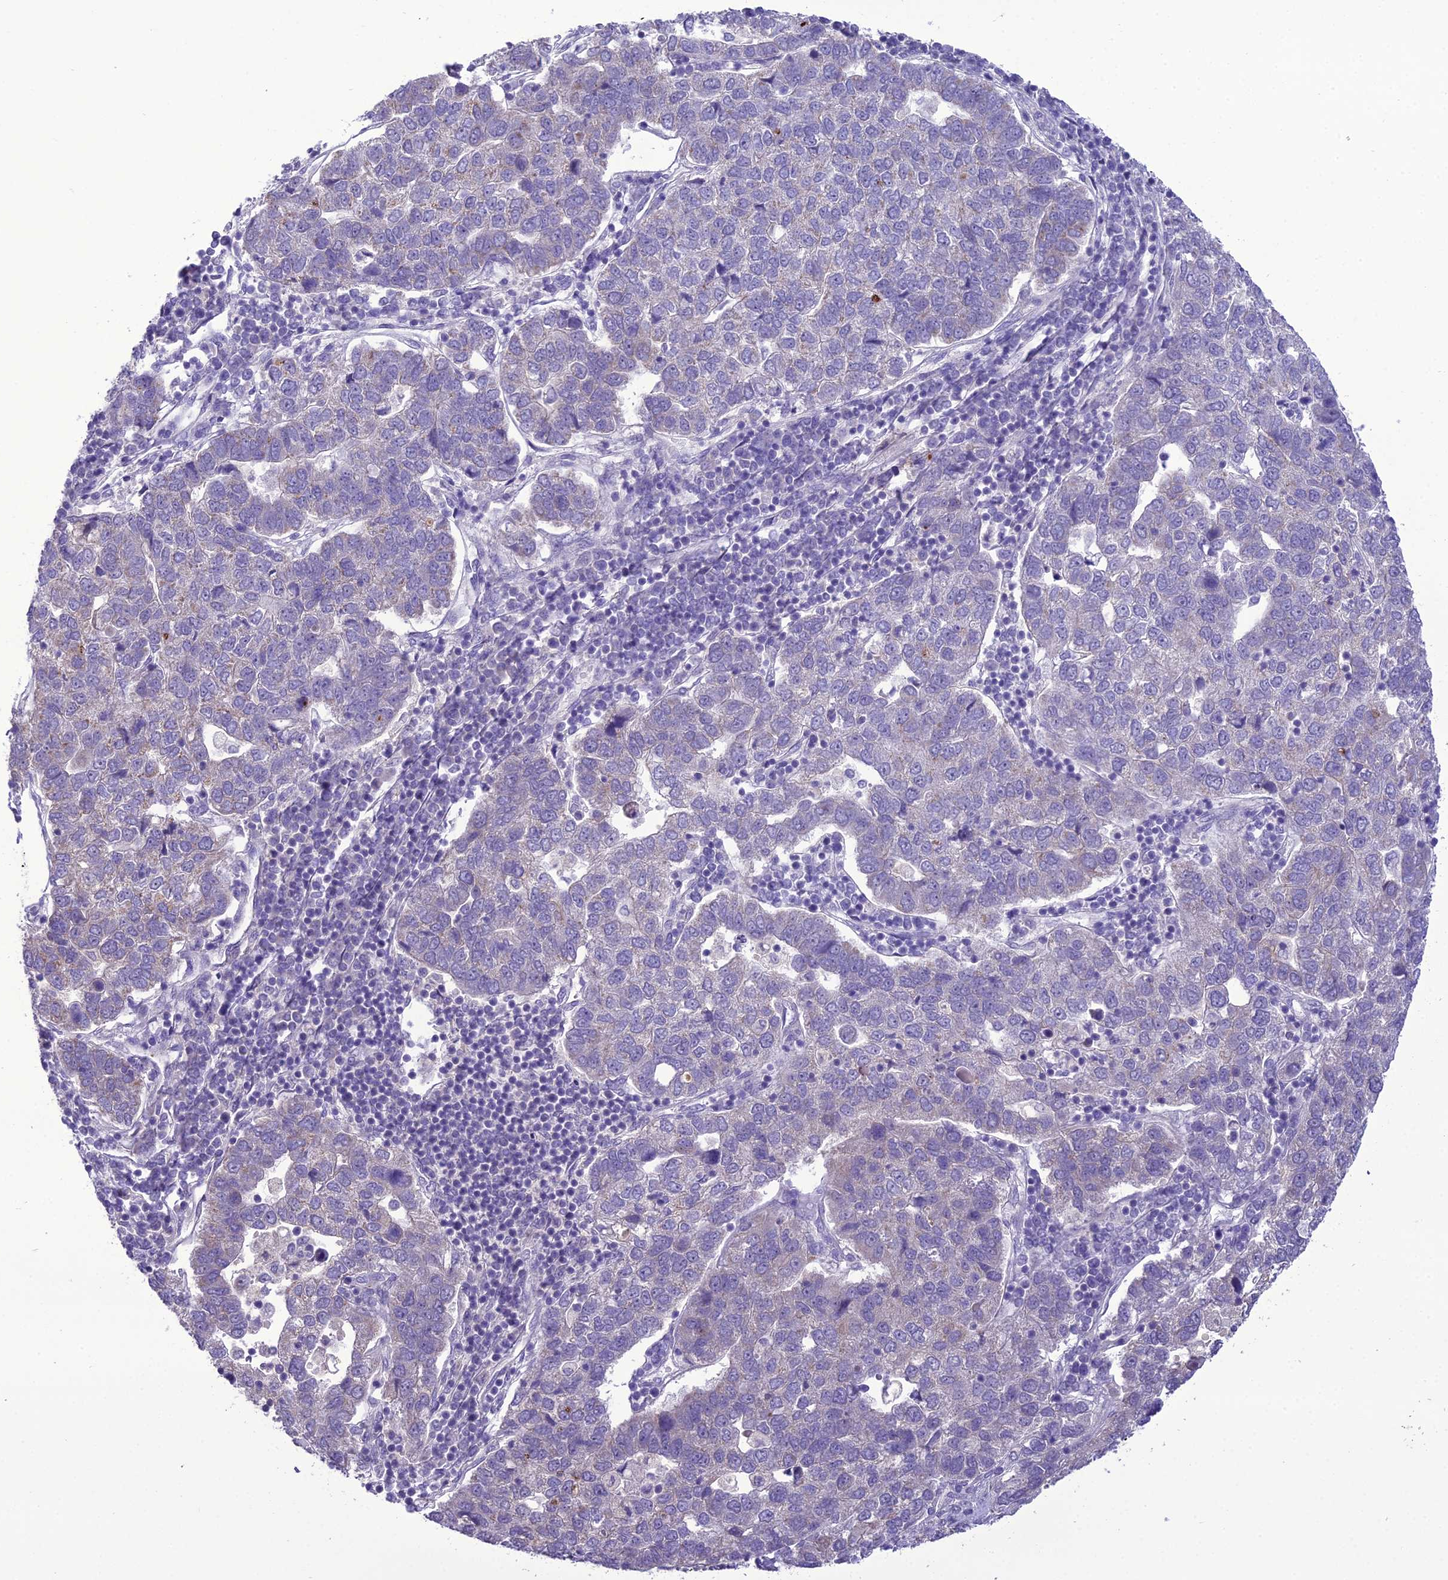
{"staining": {"intensity": "weak", "quantity": "<25%", "location": "cytoplasmic/membranous"}, "tissue": "pancreatic cancer", "cell_type": "Tumor cells", "image_type": "cancer", "snomed": [{"axis": "morphology", "description": "Adenocarcinoma, NOS"}, {"axis": "topography", "description": "Pancreas"}], "caption": "Tumor cells show no significant positivity in pancreatic cancer. (Brightfield microscopy of DAB immunohistochemistry (IHC) at high magnification).", "gene": "SCRT1", "patient": {"sex": "female", "age": 61}}